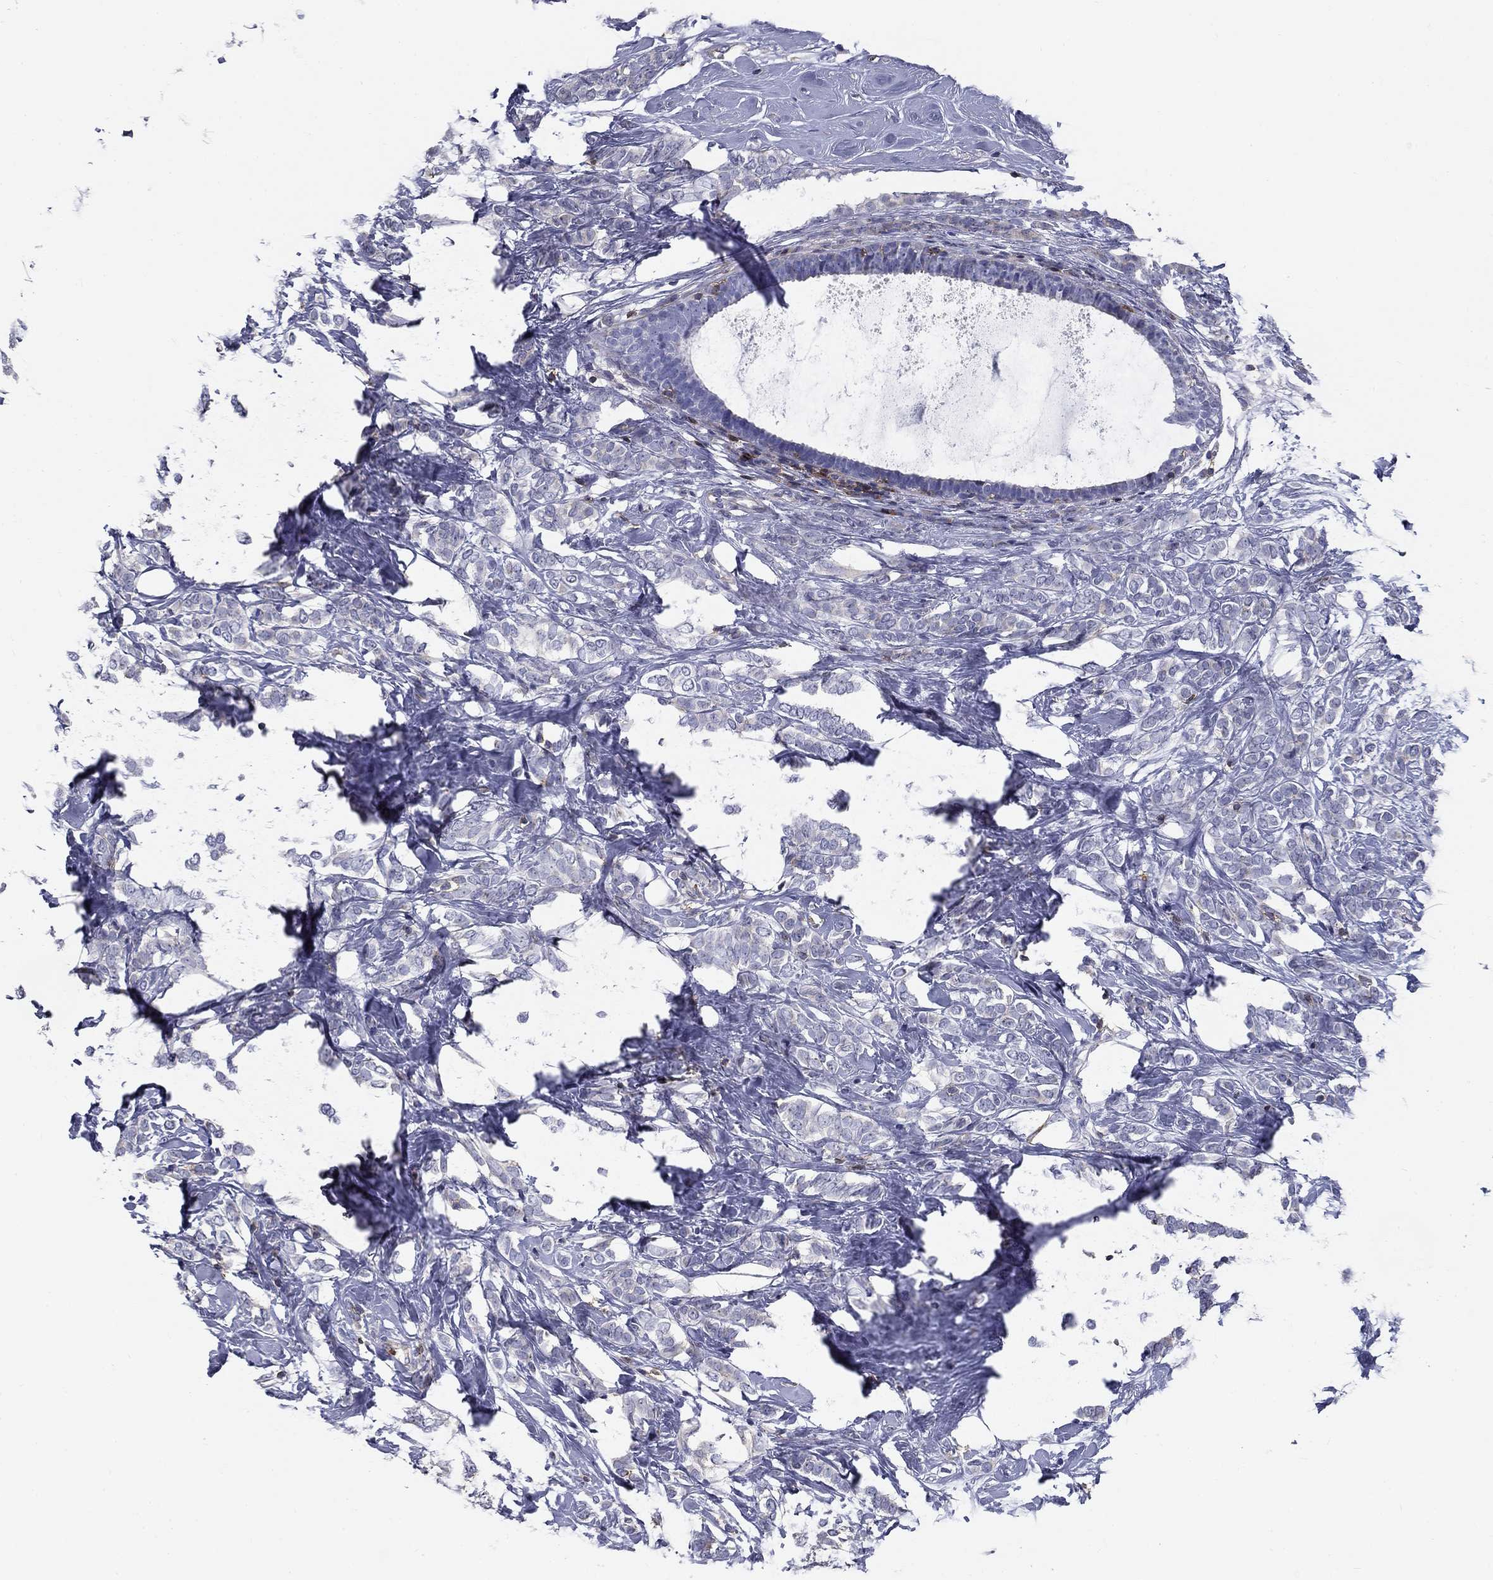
{"staining": {"intensity": "negative", "quantity": "none", "location": "none"}, "tissue": "breast cancer", "cell_type": "Tumor cells", "image_type": "cancer", "snomed": [{"axis": "morphology", "description": "Lobular carcinoma"}, {"axis": "topography", "description": "Breast"}], "caption": "A photomicrograph of breast cancer (lobular carcinoma) stained for a protein exhibits no brown staining in tumor cells. (IHC, brightfield microscopy, high magnification).", "gene": "SIT1", "patient": {"sex": "female", "age": 49}}